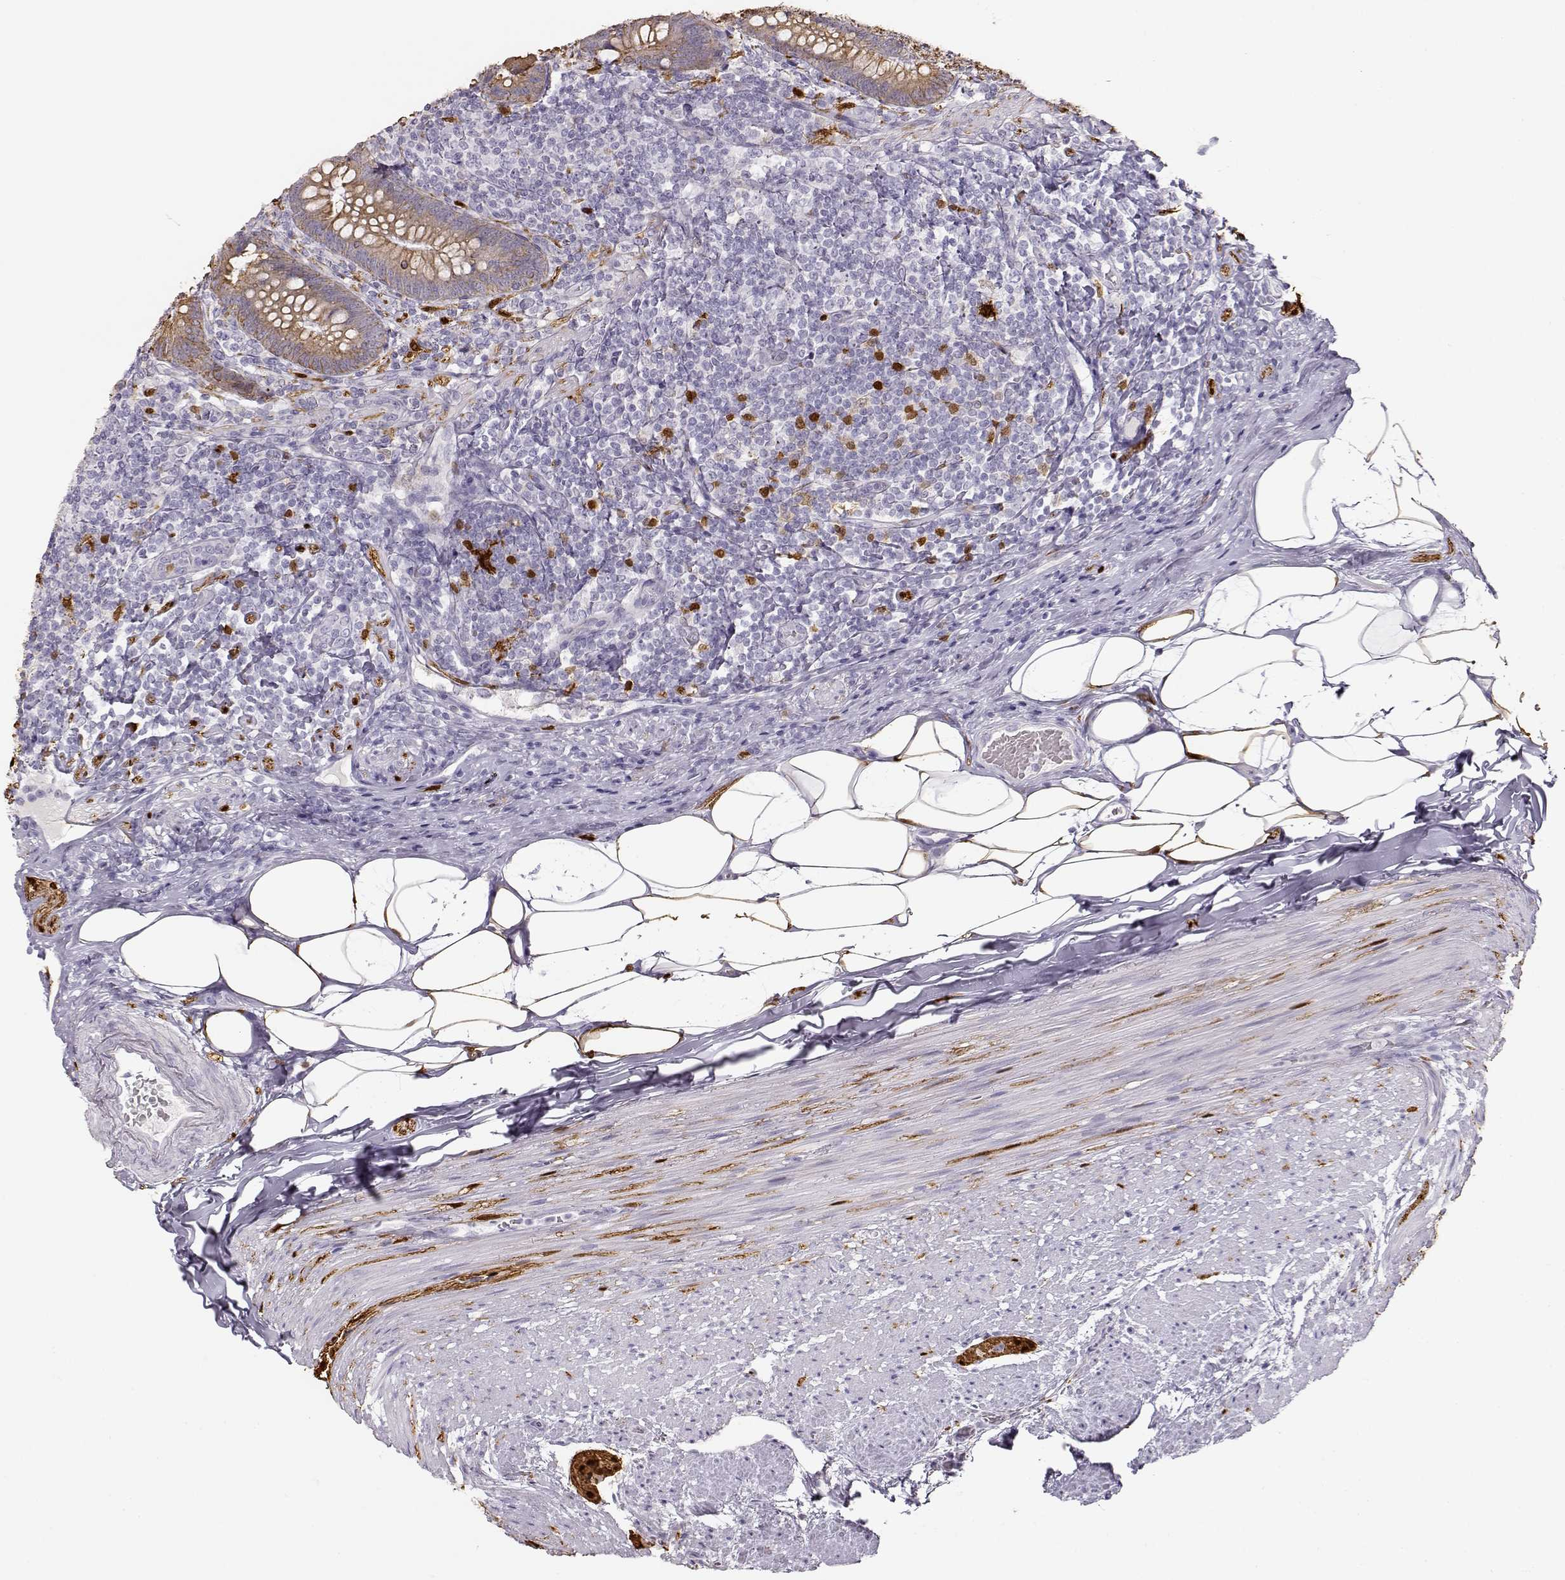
{"staining": {"intensity": "weak", "quantity": ">75%", "location": "cytoplasmic/membranous"}, "tissue": "appendix", "cell_type": "Glandular cells", "image_type": "normal", "snomed": [{"axis": "morphology", "description": "Normal tissue, NOS"}, {"axis": "topography", "description": "Appendix"}], "caption": "Normal appendix shows weak cytoplasmic/membranous expression in about >75% of glandular cells (DAB (3,3'-diaminobenzidine) IHC with brightfield microscopy, high magnification)..", "gene": "S100B", "patient": {"sex": "male", "age": 47}}